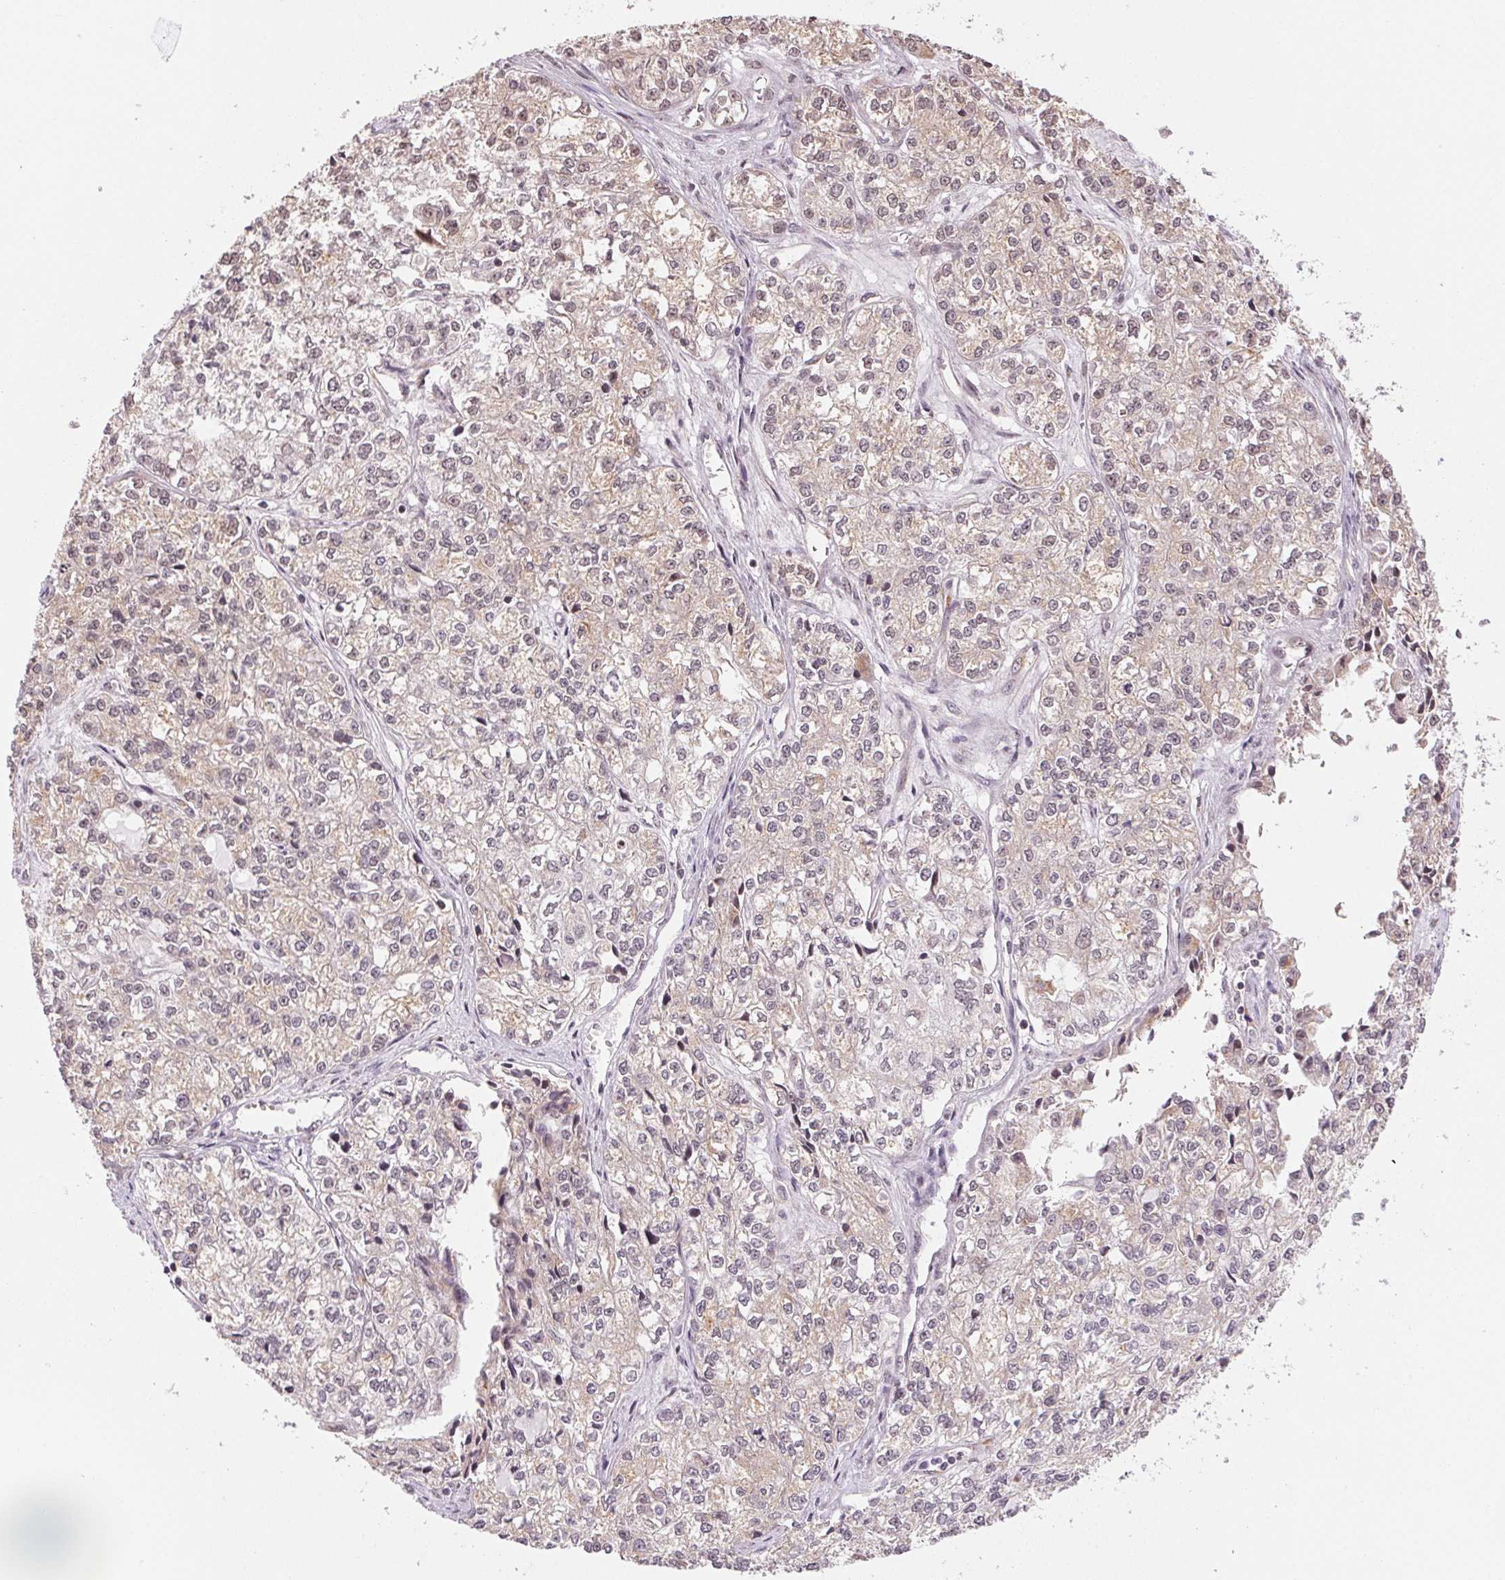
{"staining": {"intensity": "weak", "quantity": "25%-75%", "location": "nuclear"}, "tissue": "ovarian cancer", "cell_type": "Tumor cells", "image_type": "cancer", "snomed": [{"axis": "morphology", "description": "Carcinoma, endometroid"}, {"axis": "topography", "description": "Ovary"}], "caption": "A high-resolution photomicrograph shows immunohistochemistry staining of endometroid carcinoma (ovarian), which exhibits weak nuclear expression in about 25%-75% of tumor cells.", "gene": "GRHL3", "patient": {"sex": "female", "age": 64}}